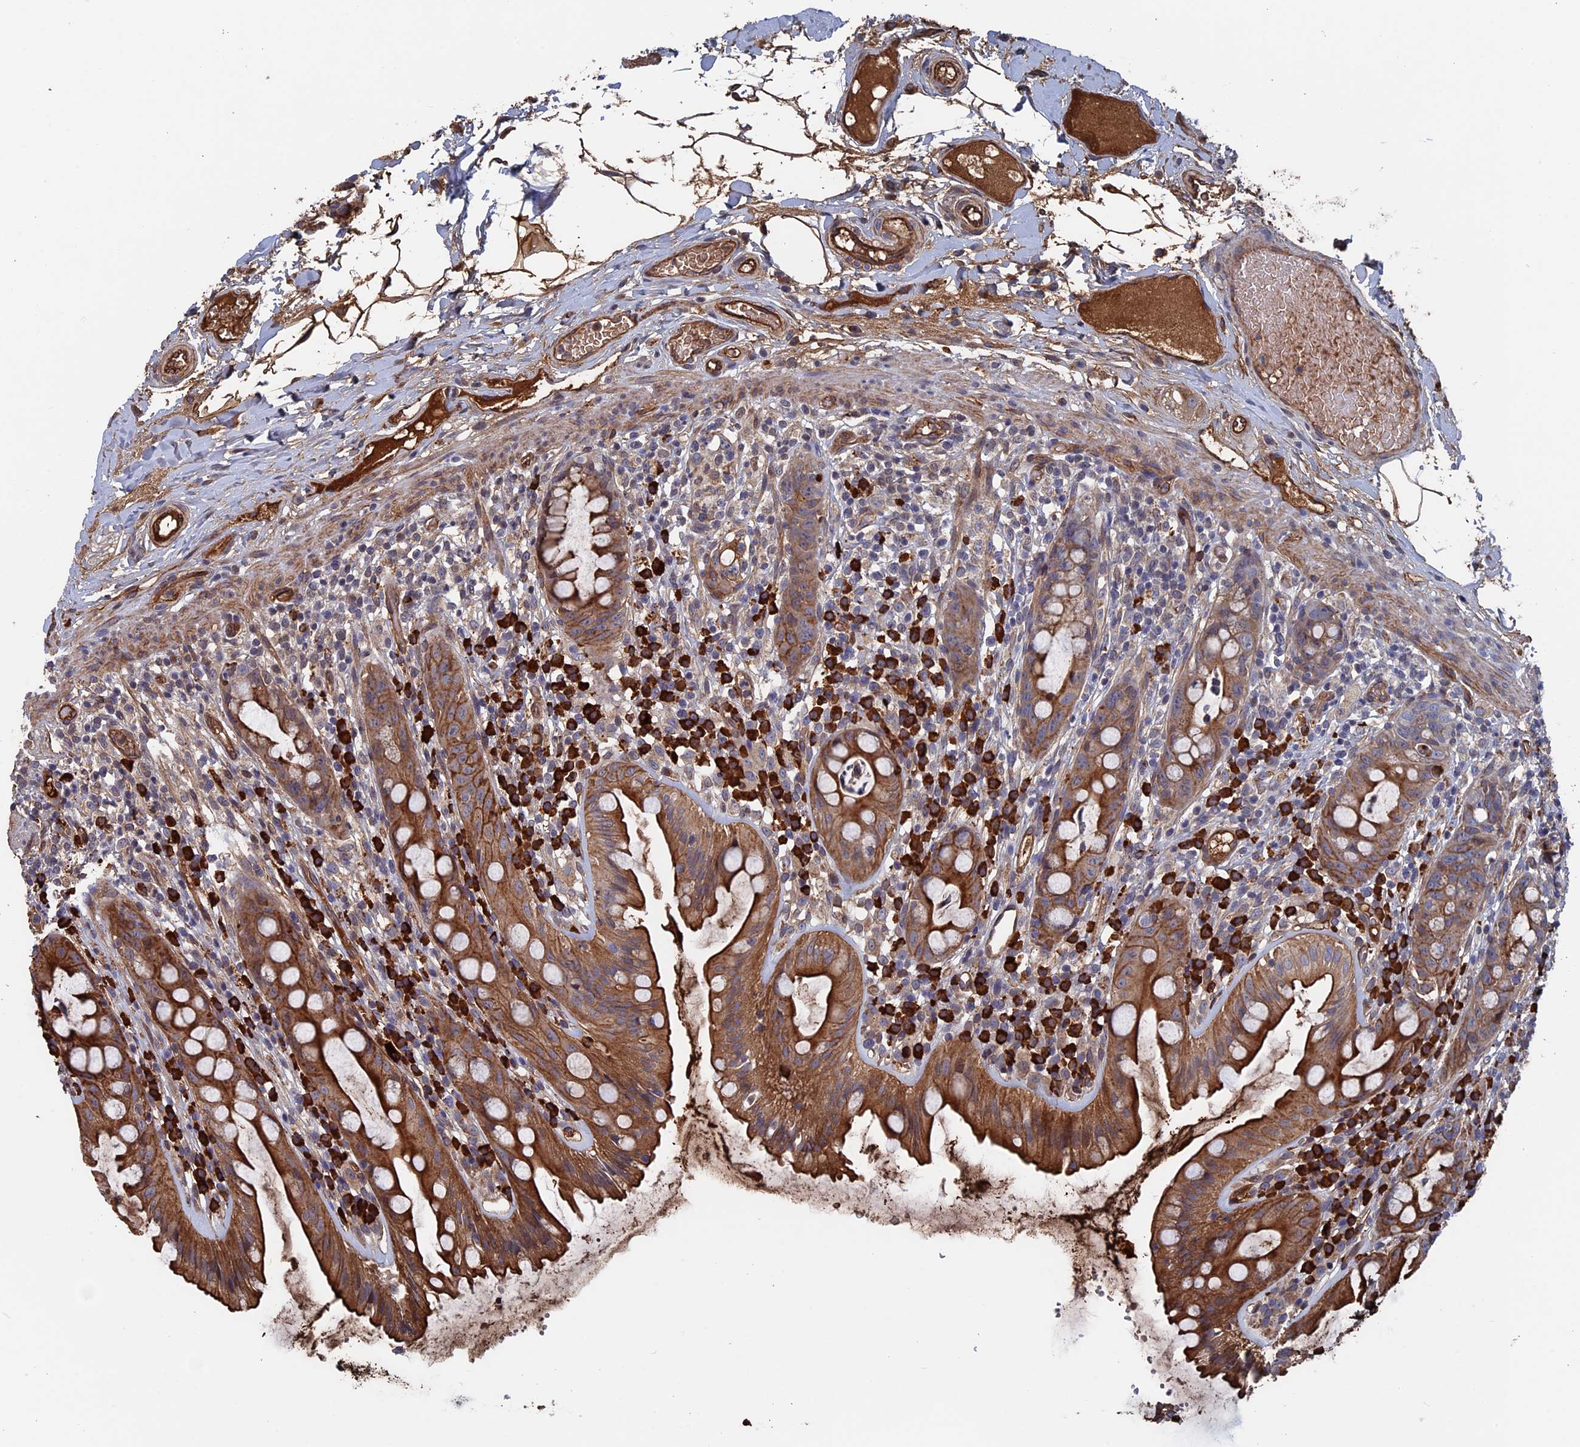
{"staining": {"intensity": "moderate", "quantity": ">75%", "location": "cytoplasmic/membranous"}, "tissue": "rectum", "cell_type": "Glandular cells", "image_type": "normal", "snomed": [{"axis": "morphology", "description": "Normal tissue, NOS"}, {"axis": "topography", "description": "Rectum"}], "caption": "Brown immunohistochemical staining in unremarkable human rectum exhibits moderate cytoplasmic/membranous positivity in approximately >75% of glandular cells.", "gene": "RPUSD1", "patient": {"sex": "female", "age": 57}}